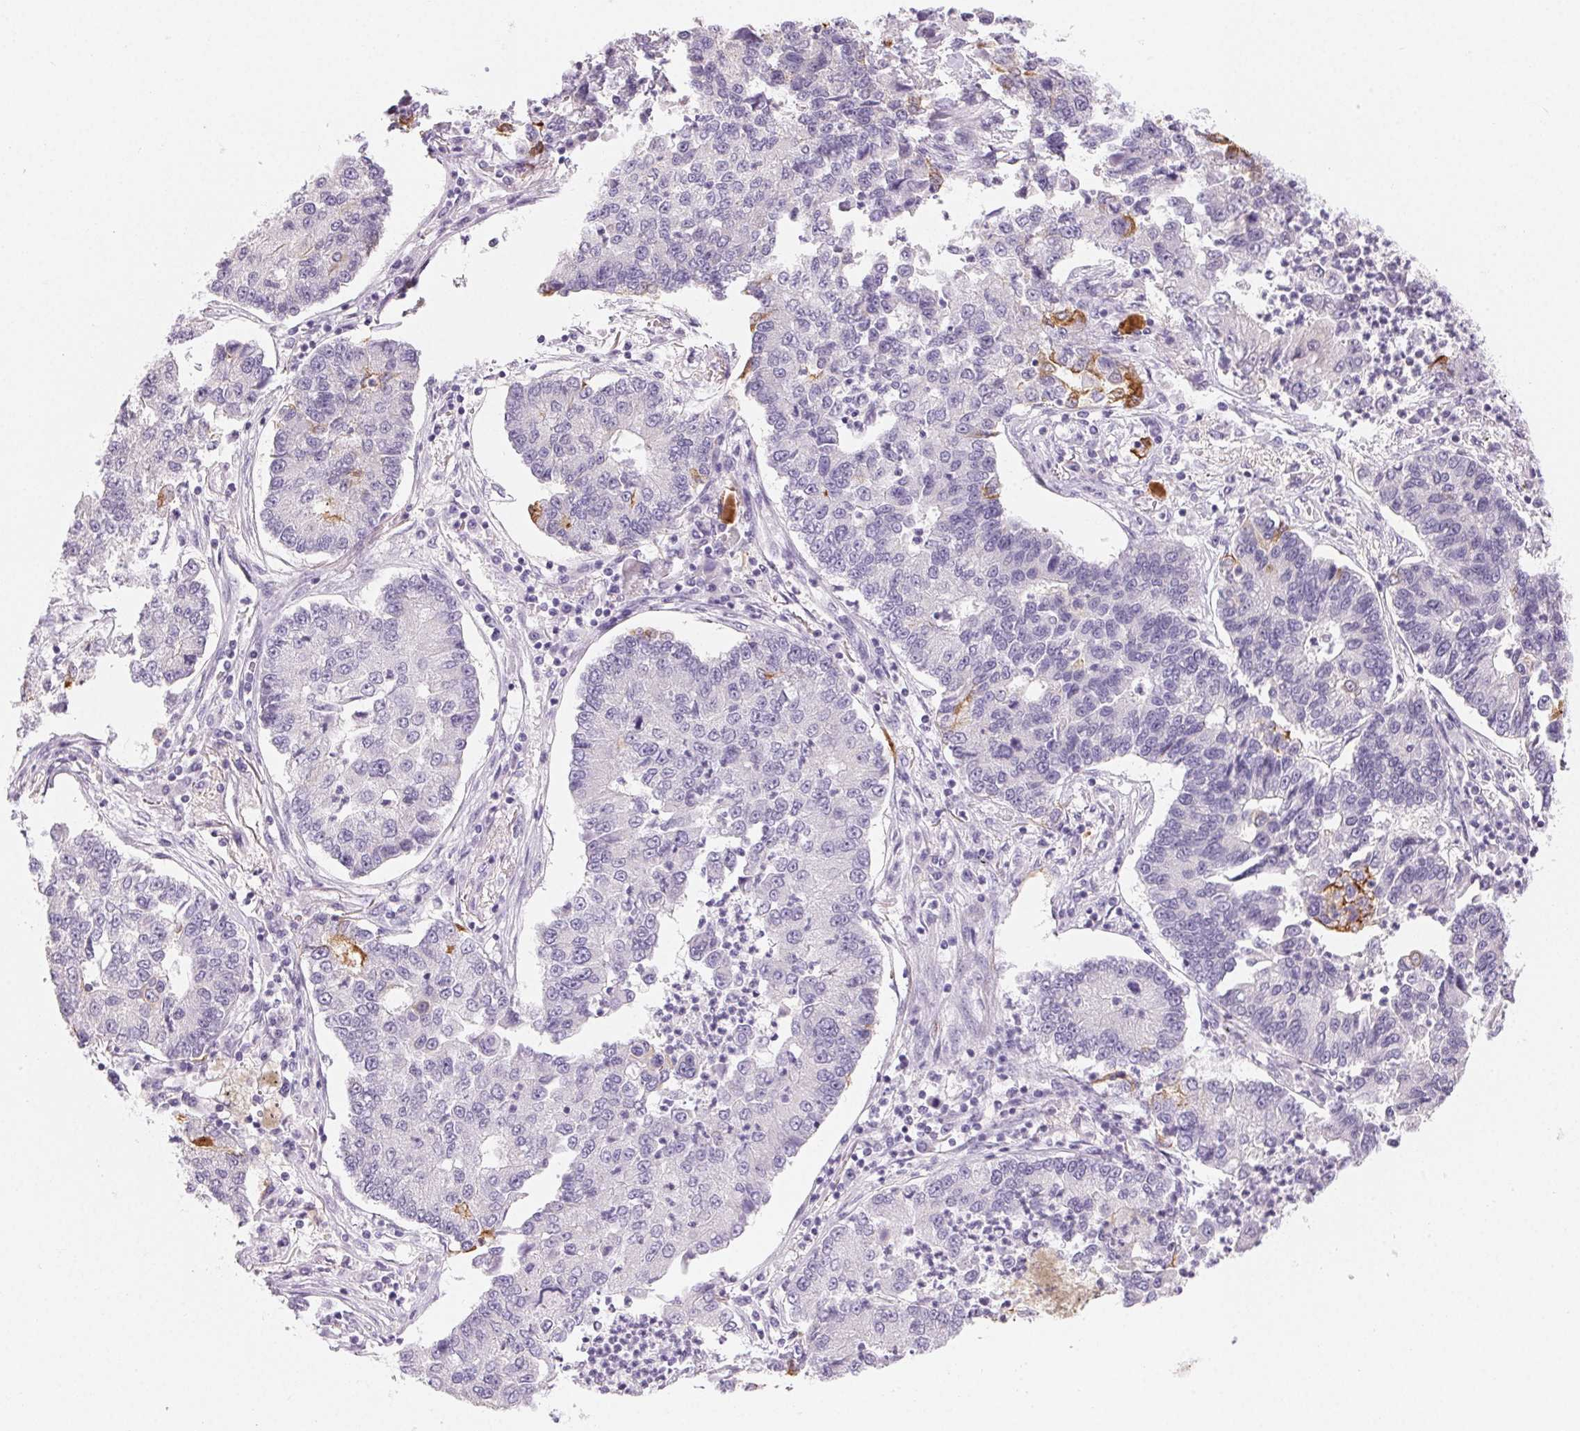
{"staining": {"intensity": "negative", "quantity": "none", "location": "none"}, "tissue": "lung cancer", "cell_type": "Tumor cells", "image_type": "cancer", "snomed": [{"axis": "morphology", "description": "Adenocarcinoma, NOS"}, {"axis": "topography", "description": "Lung"}], "caption": "There is no significant staining in tumor cells of lung adenocarcinoma.", "gene": "SFTPD", "patient": {"sex": "female", "age": 57}}